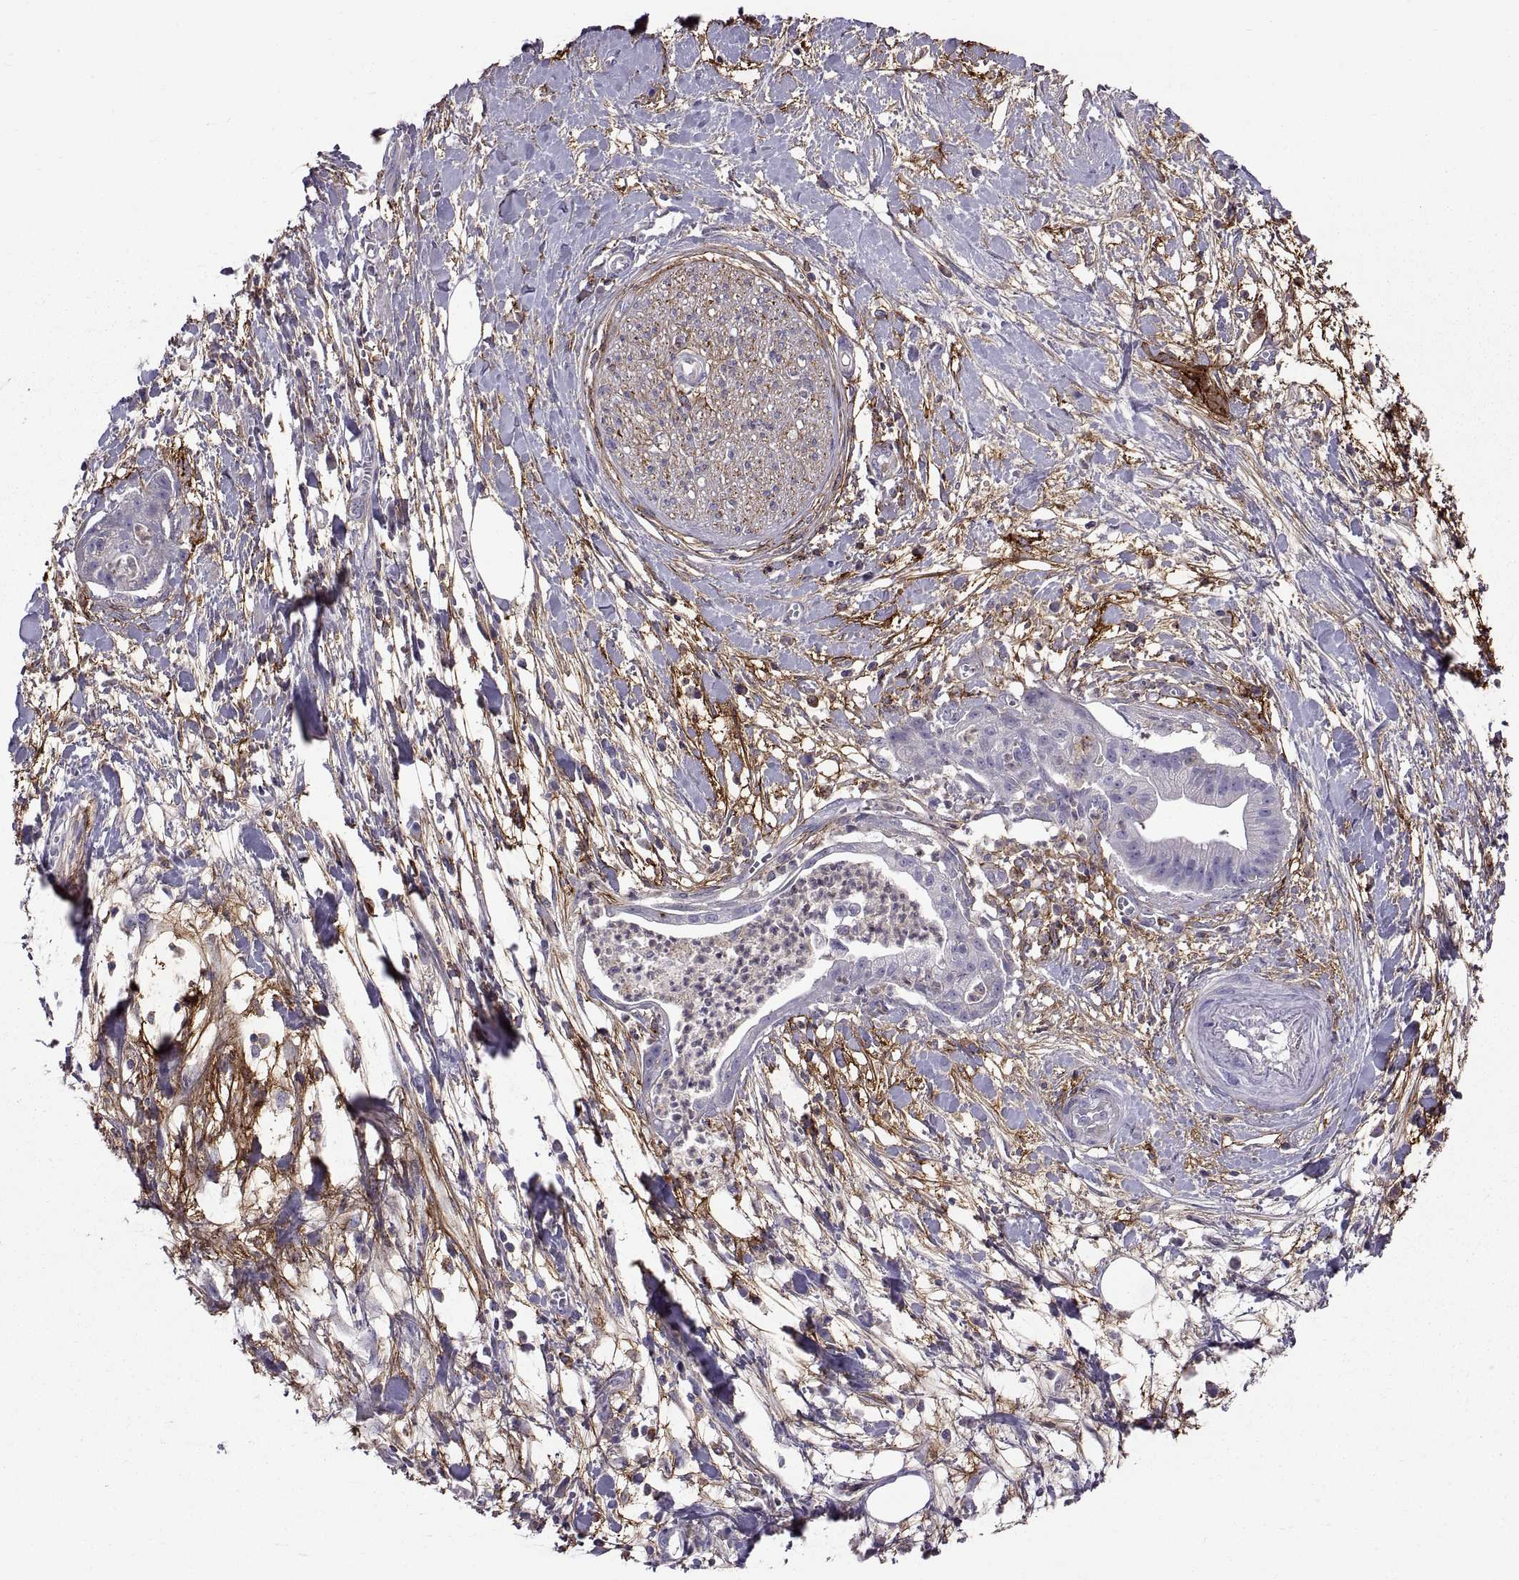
{"staining": {"intensity": "negative", "quantity": "none", "location": "none"}, "tissue": "pancreatic cancer", "cell_type": "Tumor cells", "image_type": "cancer", "snomed": [{"axis": "morphology", "description": "Normal tissue, NOS"}, {"axis": "morphology", "description": "Adenocarcinoma, NOS"}, {"axis": "topography", "description": "Lymph node"}, {"axis": "topography", "description": "Pancreas"}], "caption": "Pancreatic cancer was stained to show a protein in brown. There is no significant staining in tumor cells.", "gene": "EMILIN2", "patient": {"sex": "female", "age": 58}}